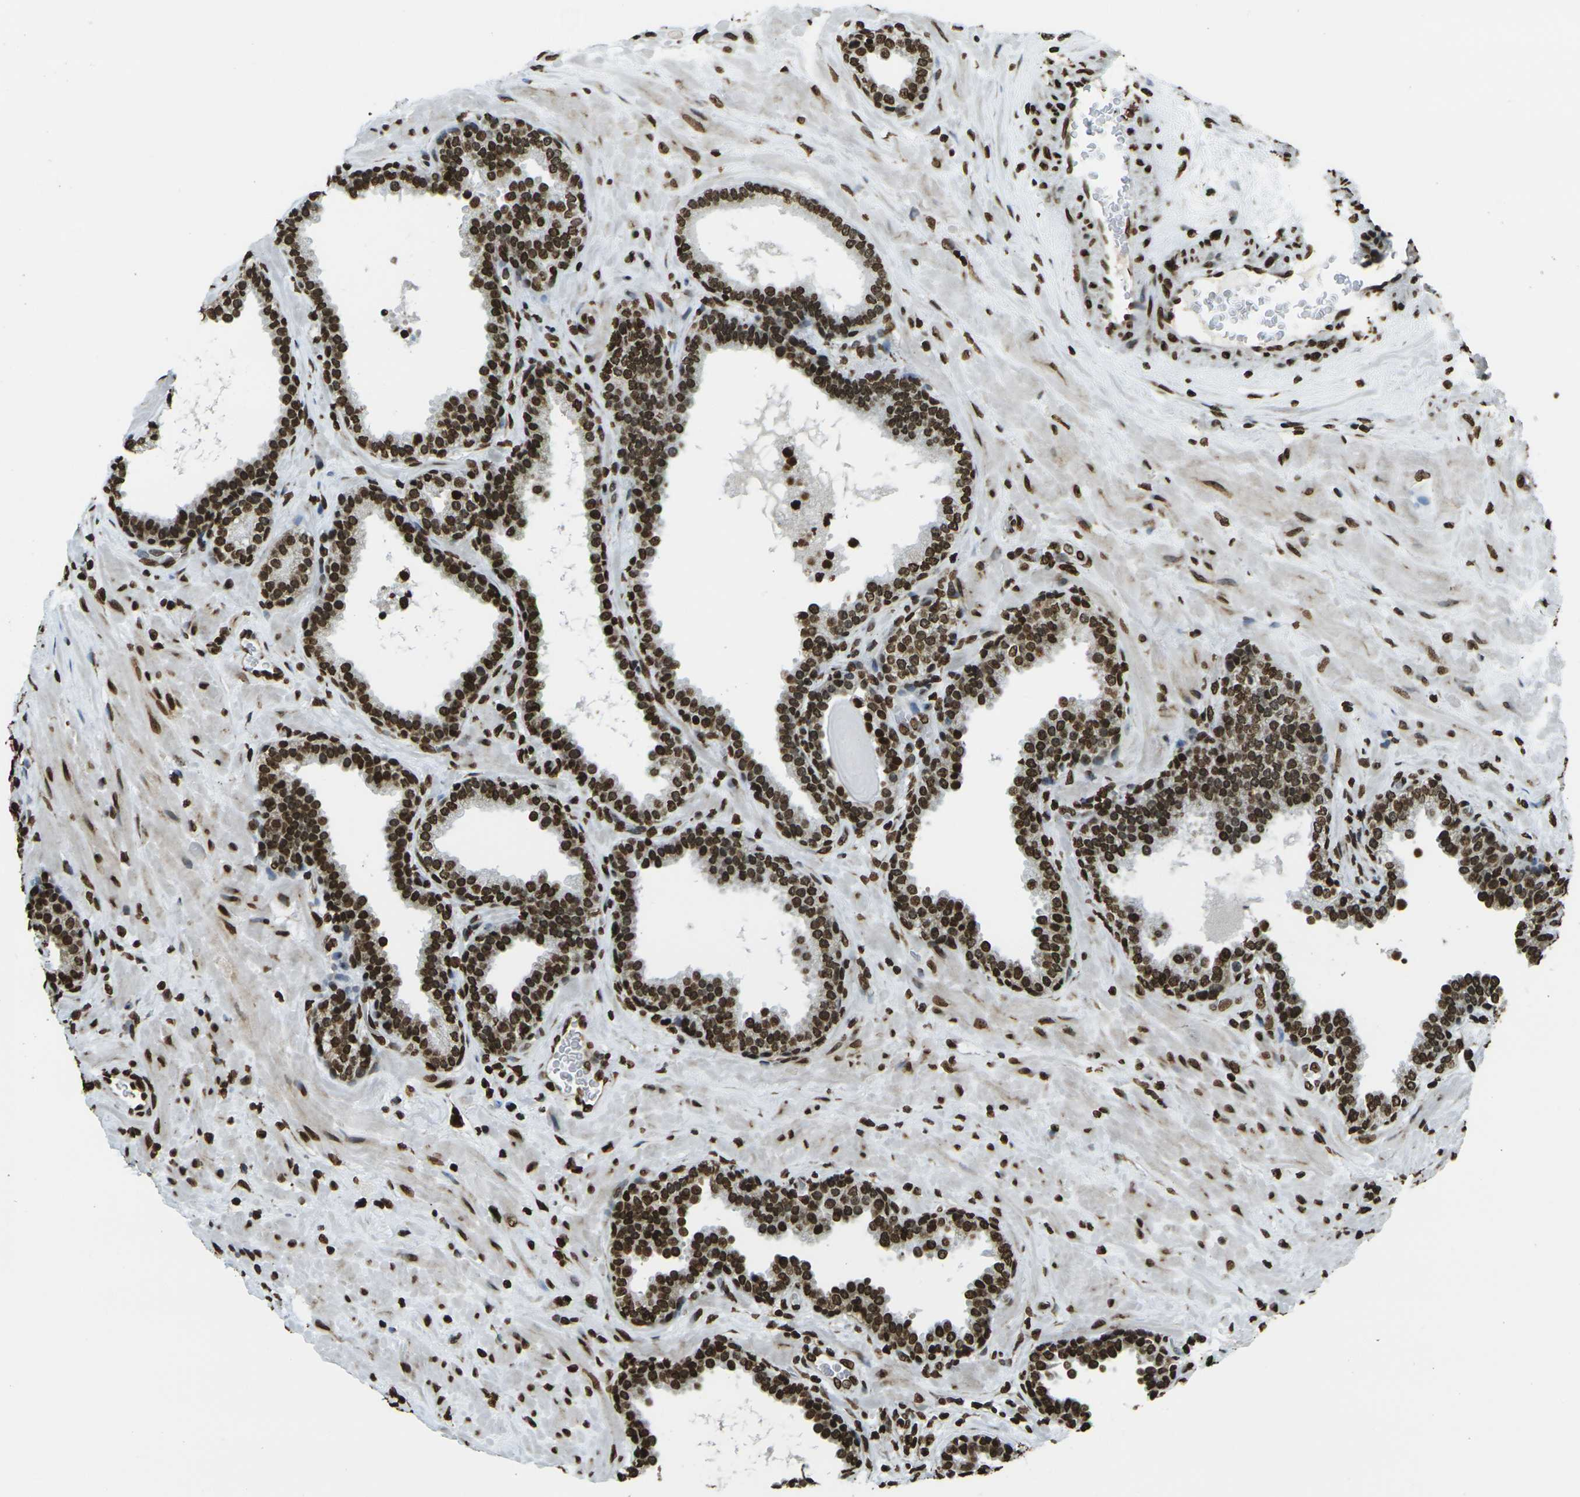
{"staining": {"intensity": "strong", "quantity": ">75%", "location": "nuclear"}, "tissue": "prostate", "cell_type": "Glandular cells", "image_type": "normal", "snomed": [{"axis": "morphology", "description": "Normal tissue, NOS"}, {"axis": "topography", "description": "Prostate"}], "caption": "Immunohistochemical staining of benign human prostate reveals high levels of strong nuclear staining in approximately >75% of glandular cells.", "gene": "H1", "patient": {"sex": "male", "age": 51}}